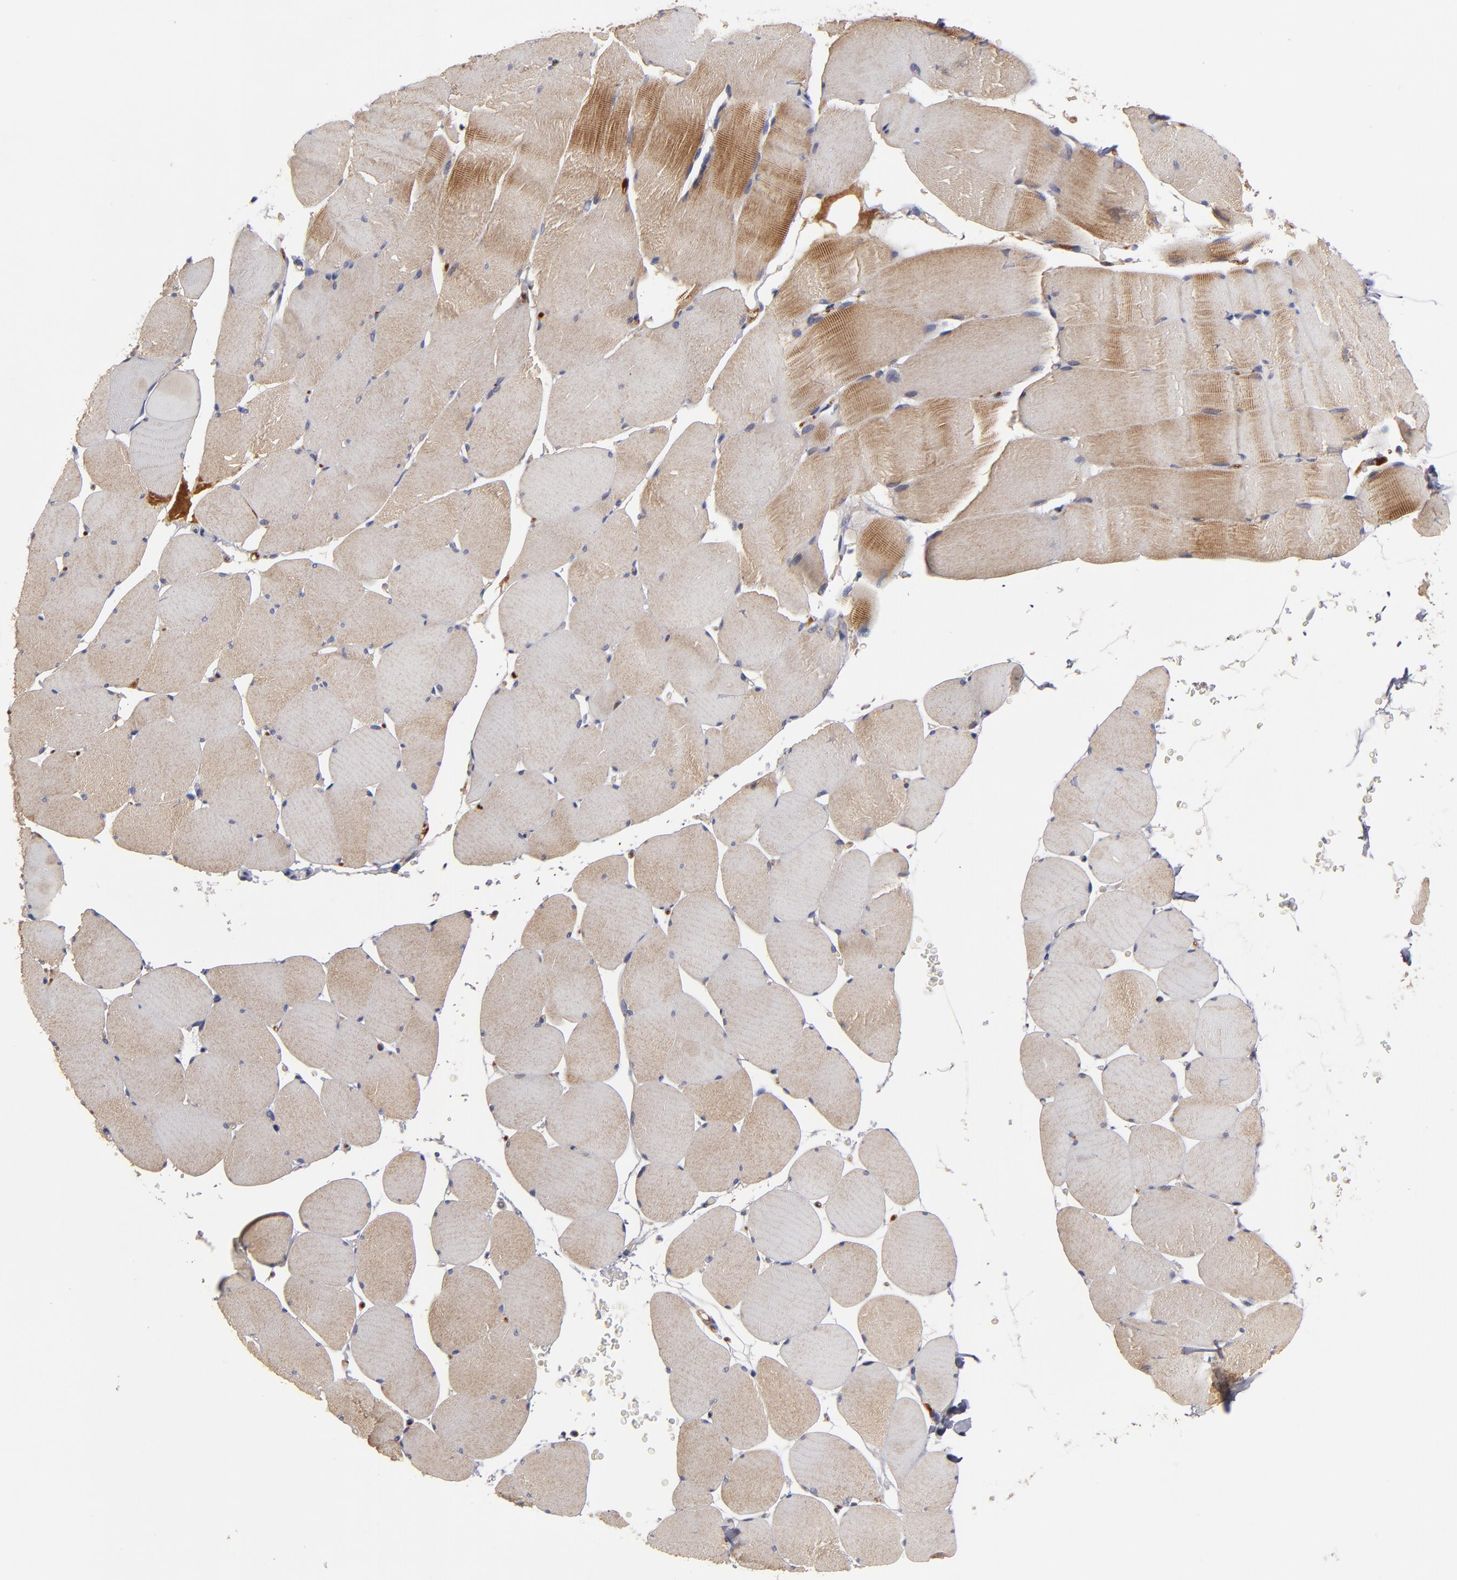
{"staining": {"intensity": "moderate", "quantity": ">75%", "location": "cytoplasmic/membranous"}, "tissue": "skeletal muscle", "cell_type": "Myocytes", "image_type": "normal", "snomed": [{"axis": "morphology", "description": "Normal tissue, NOS"}, {"axis": "topography", "description": "Skeletal muscle"}], "caption": "DAB (3,3'-diaminobenzidine) immunohistochemical staining of benign human skeletal muscle demonstrates moderate cytoplasmic/membranous protein staining in about >75% of myocytes.", "gene": "EXD2", "patient": {"sex": "male", "age": 62}}